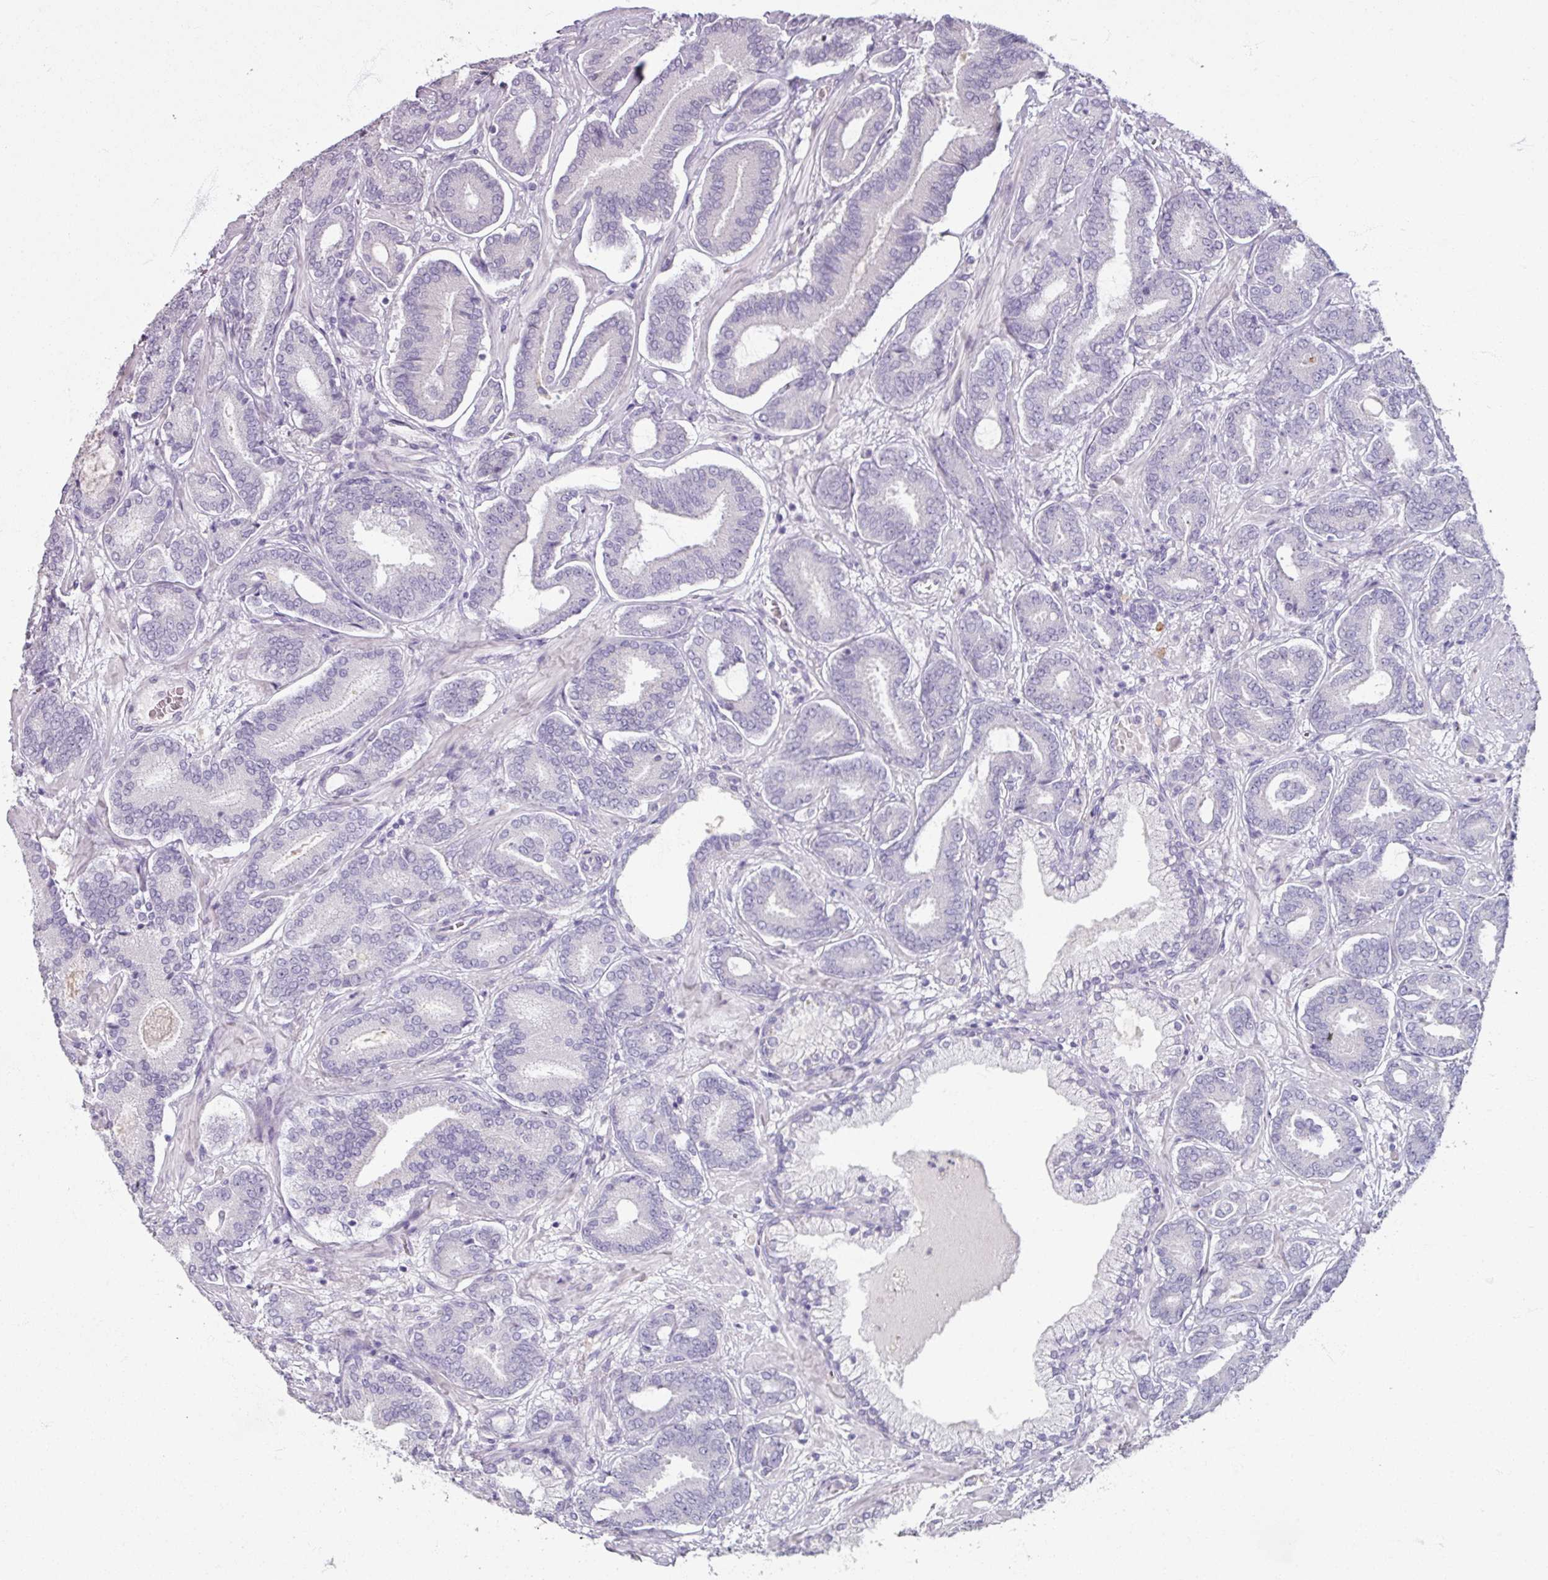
{"staining": {"intensity": "negative", "quantity": "none", "location": "none"}, "tissue": "prostate cancer", "cell_type": "Tumor cells", "image_type": "cancer", "snomed": [{"axis": "morphology", "description": "Adenocarcinoma, Low grade"}, {"axis": "topography", "description": "Prostate and seminal vesicle, NOS"}], "caption": "Tumor cells are negative for protein expression in human prostate cancer (low-grade adenocarcinoma).", "gene": "SLC27A5", "patient": {"sex": "male", "age": 61}}